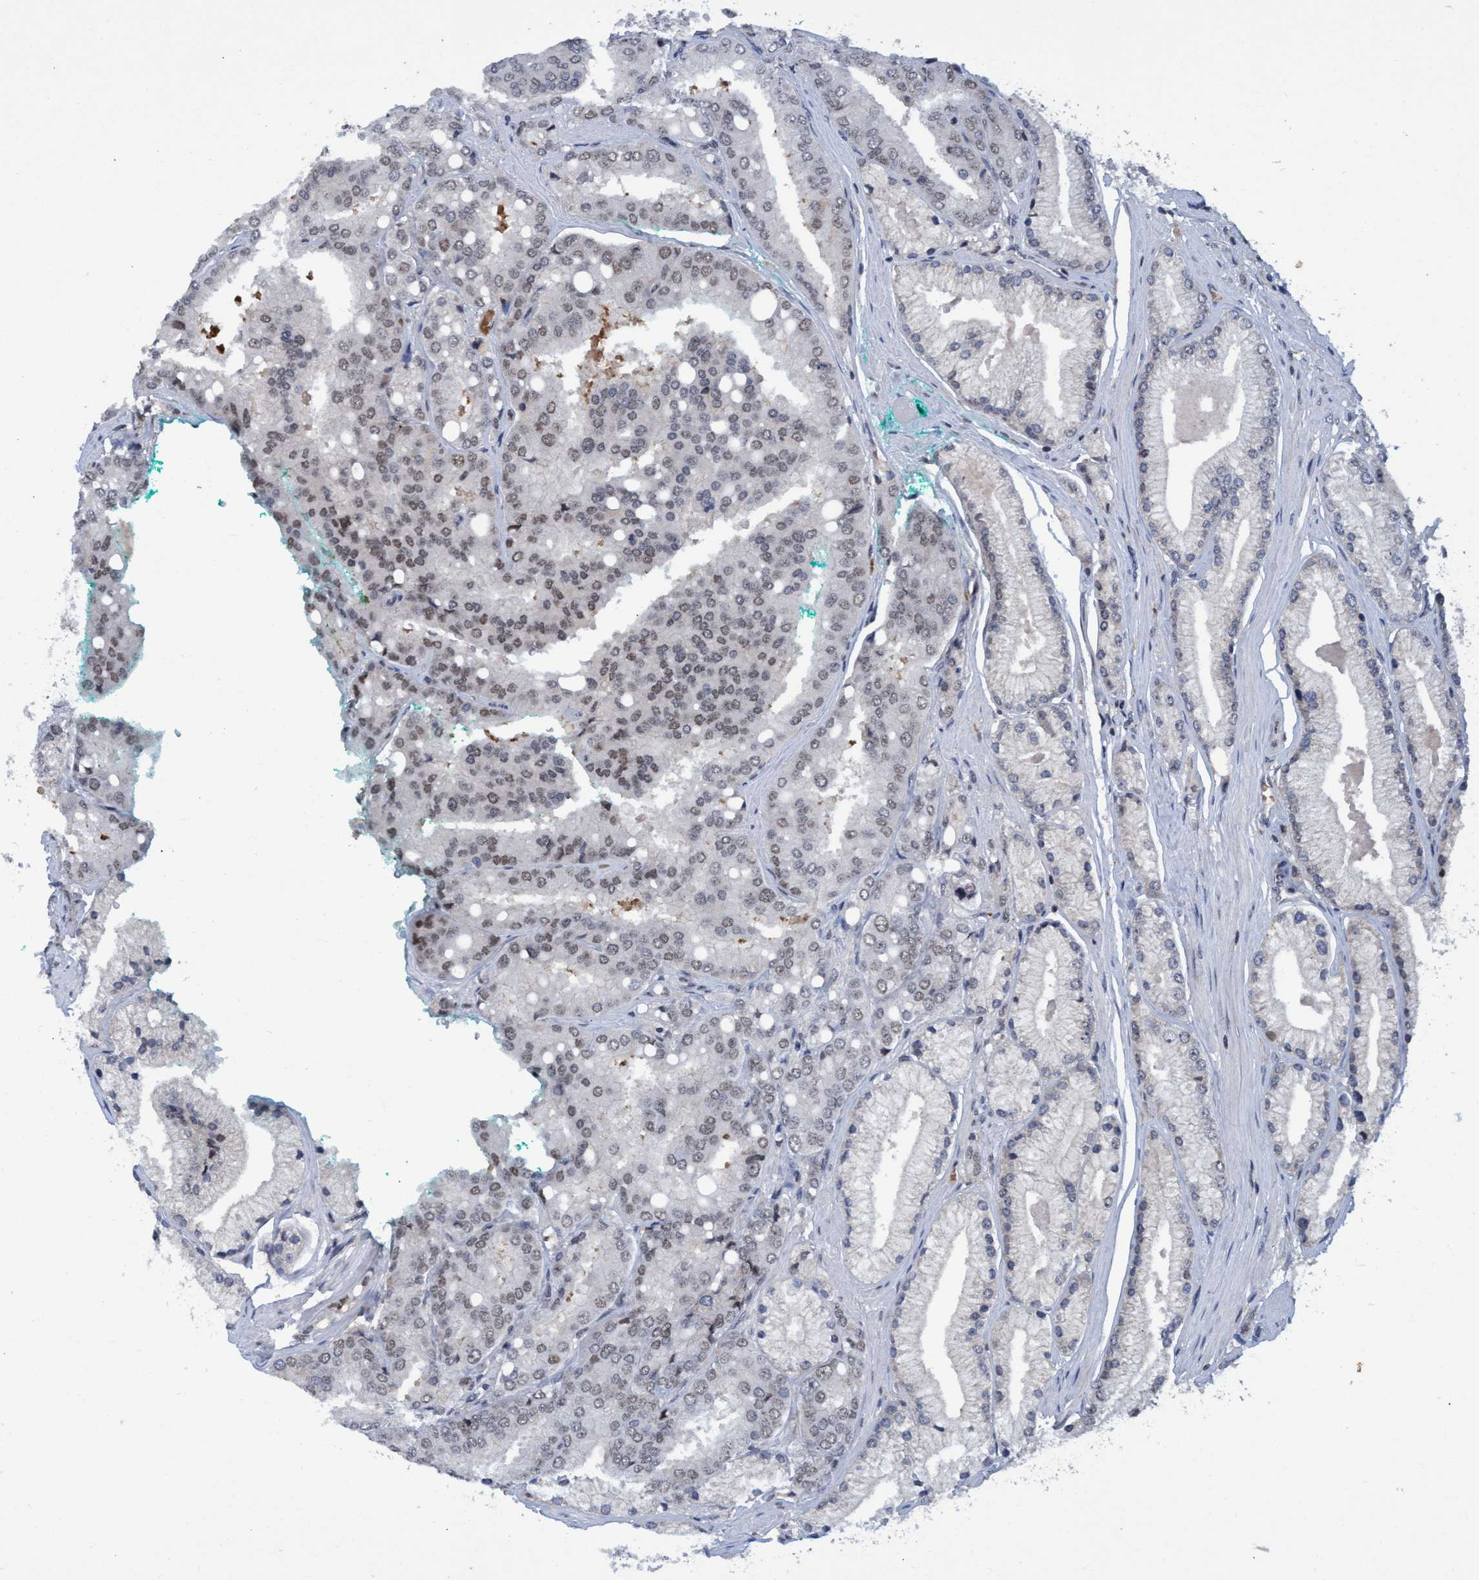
{"staining": {"intensity": "weak", "quantity": "<25%", "location": "nuclear"}, "tissue": "prostate cancer", "cell_type": "Tumor cells", "image_type": "cancer", "snomed": [{"axis": "morphology", "description": "Adenocarcinoma, High grade"}, {"axis": "topography", "description": "Prostate"}], "caption": "Image shows no significant protein staining in tumor cells of high-grade adenocarcinoma (prostate).", "gene": "GTF2F1", "patient": {"sex": "male", "age": 50}}